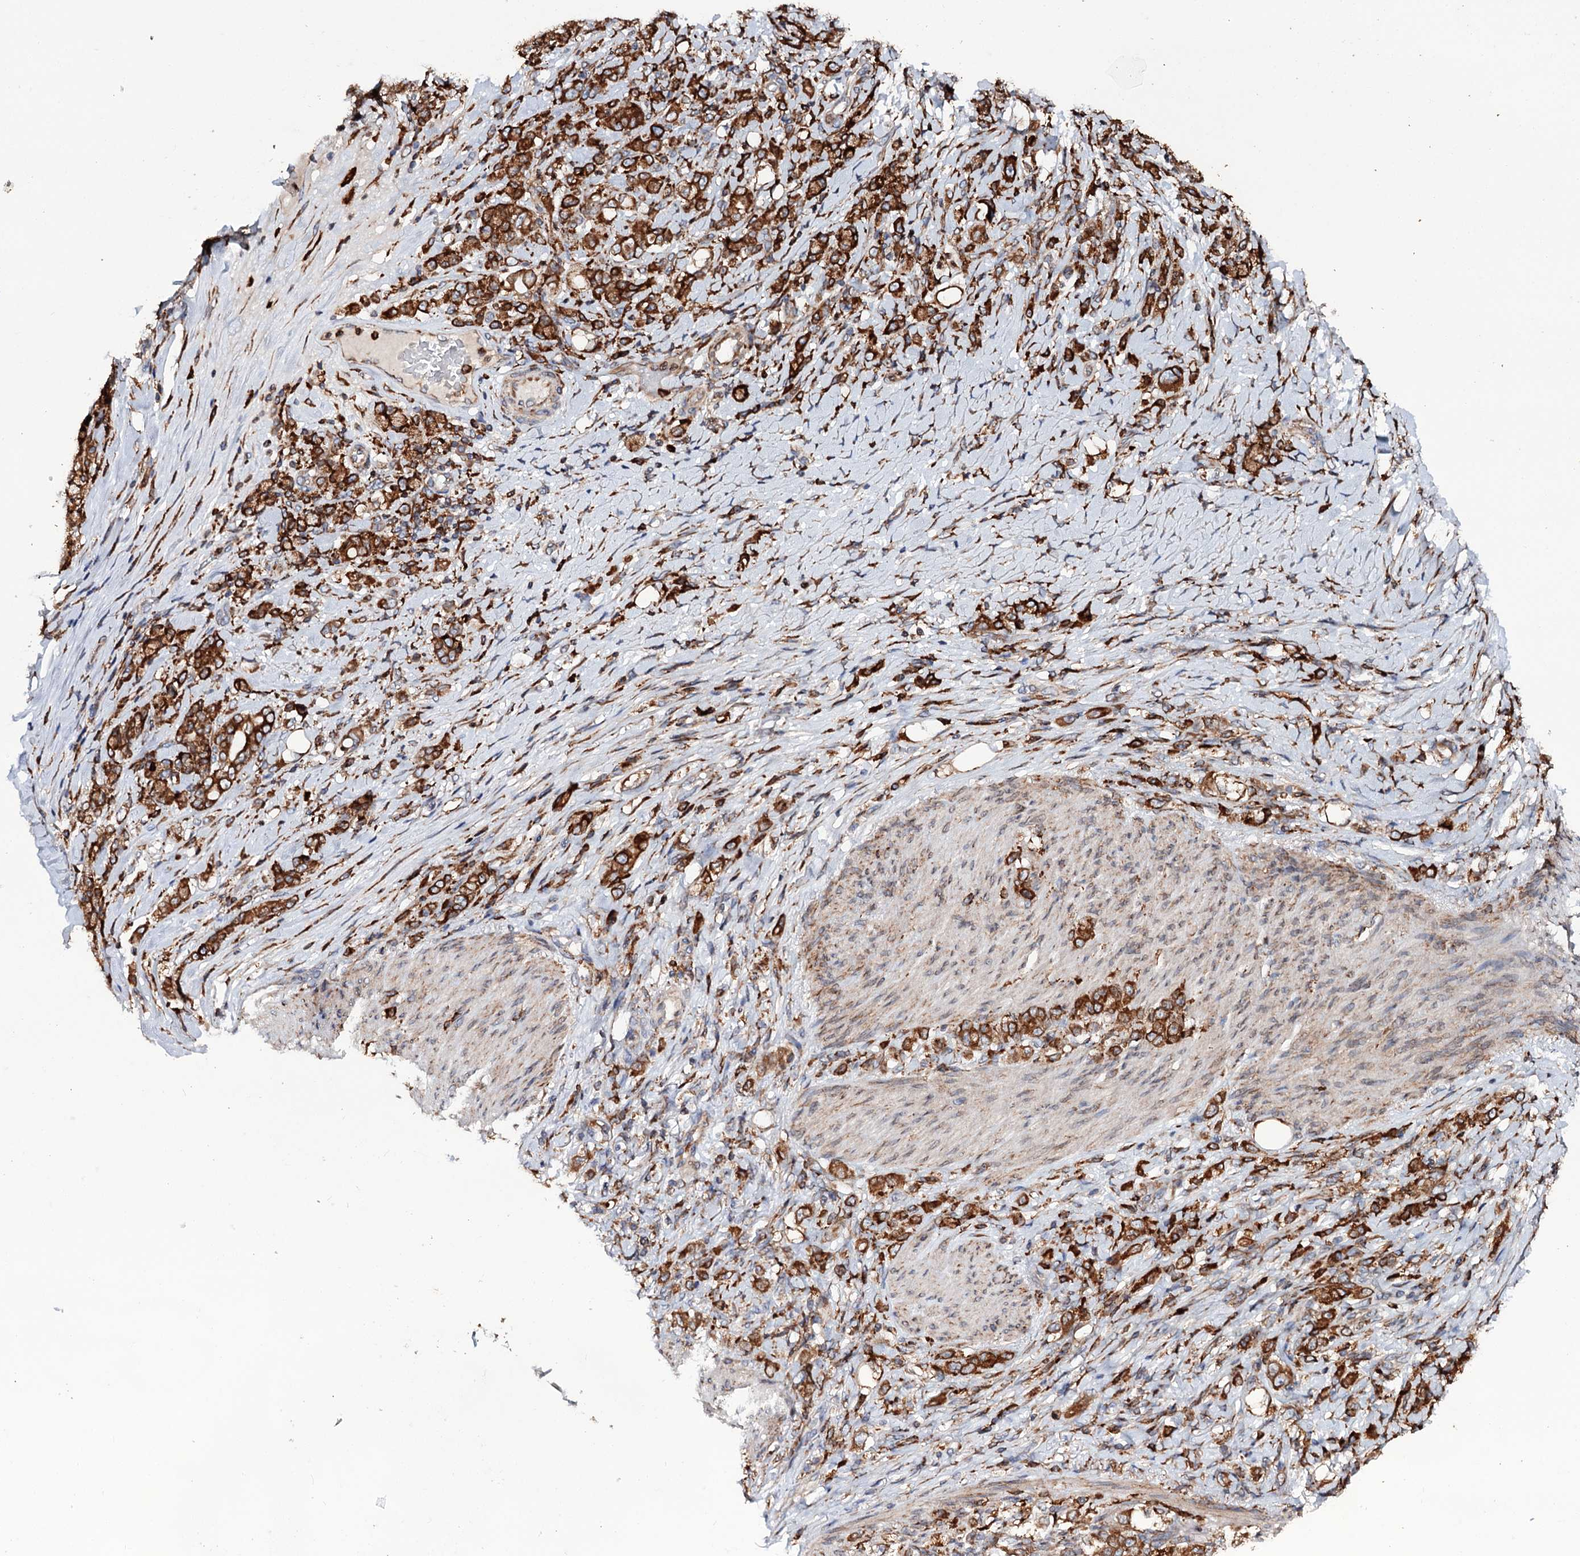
{"staining": {"intensity": "strong", "quantity": ">75%", "location": "cytoplasmic/membranous"}, "tissue": "stomach cancer", "cell_type": "Tumor cells", "image_type": "cancer", "snomed": [{"axis": "morphology", "description": "Adenocarcinoma, NOS"}, {"axis": "topography", "description": "Stomach"}], "caption": "Human stomach cancer stained for a protein (brown) shows strong cytoplasmic/membranous positive positivity in about >75% of tumor cells.", "gene": "ERP29", "patient": {"sex": "female", "age": 79}}